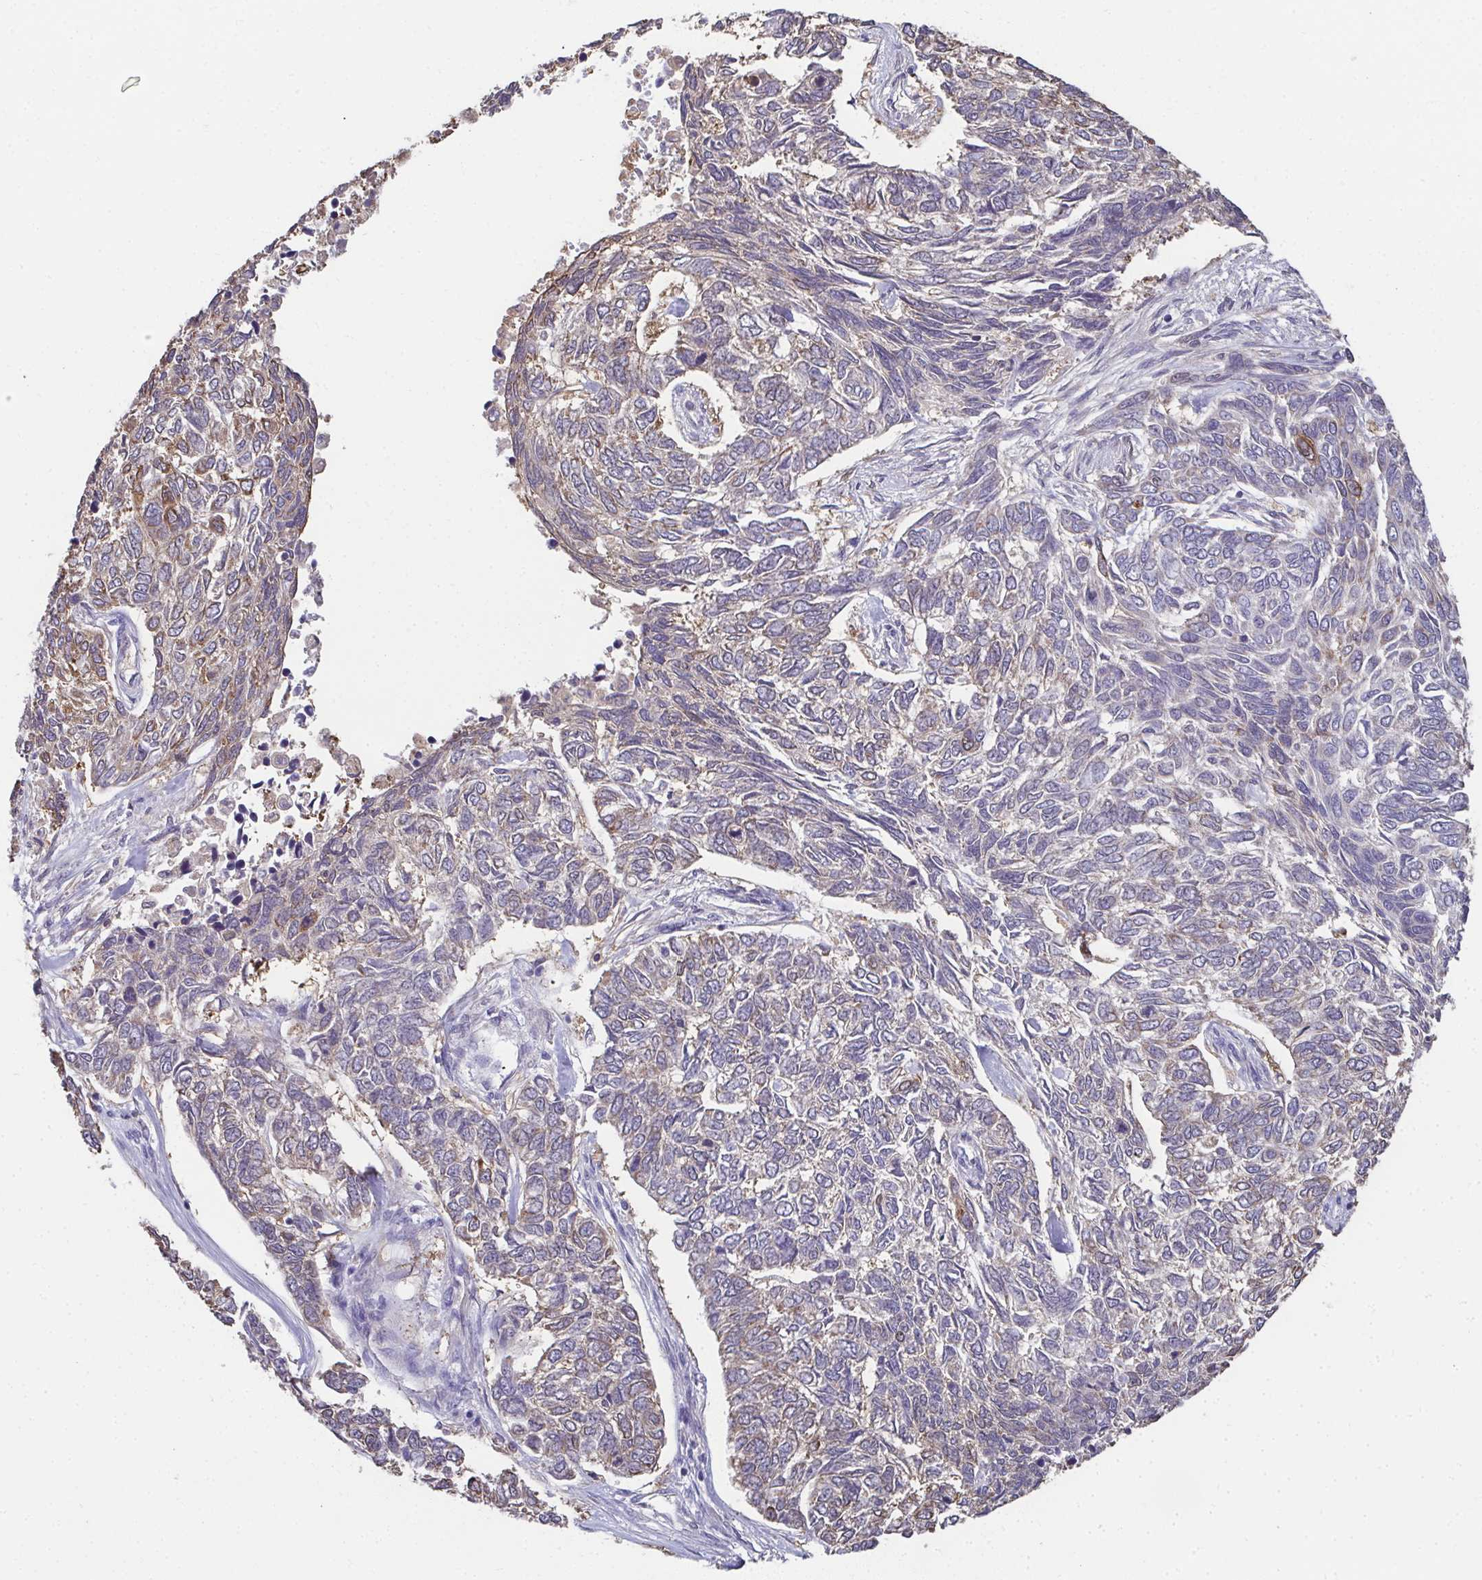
{"staining": {"intensity": "weak", "quantity": "<25%", "location": "cytoplasmic/membranous"}, "tissue": "skin cancer", "cell_type": "Tumor cells", "image_type": "cancer", "snomed": [{"axis": "morphology", "description": "Basal cell carcinoma"}, {"axis": "topography", "description": "Skin"}], "caption": "DAB immunohistochemical staining of skin cancer (basal cell carcinoma) exhibits no significant positivity in tumor cells.", "gene": "RBP1", "patient": {"sex": "female", "age": 65}}